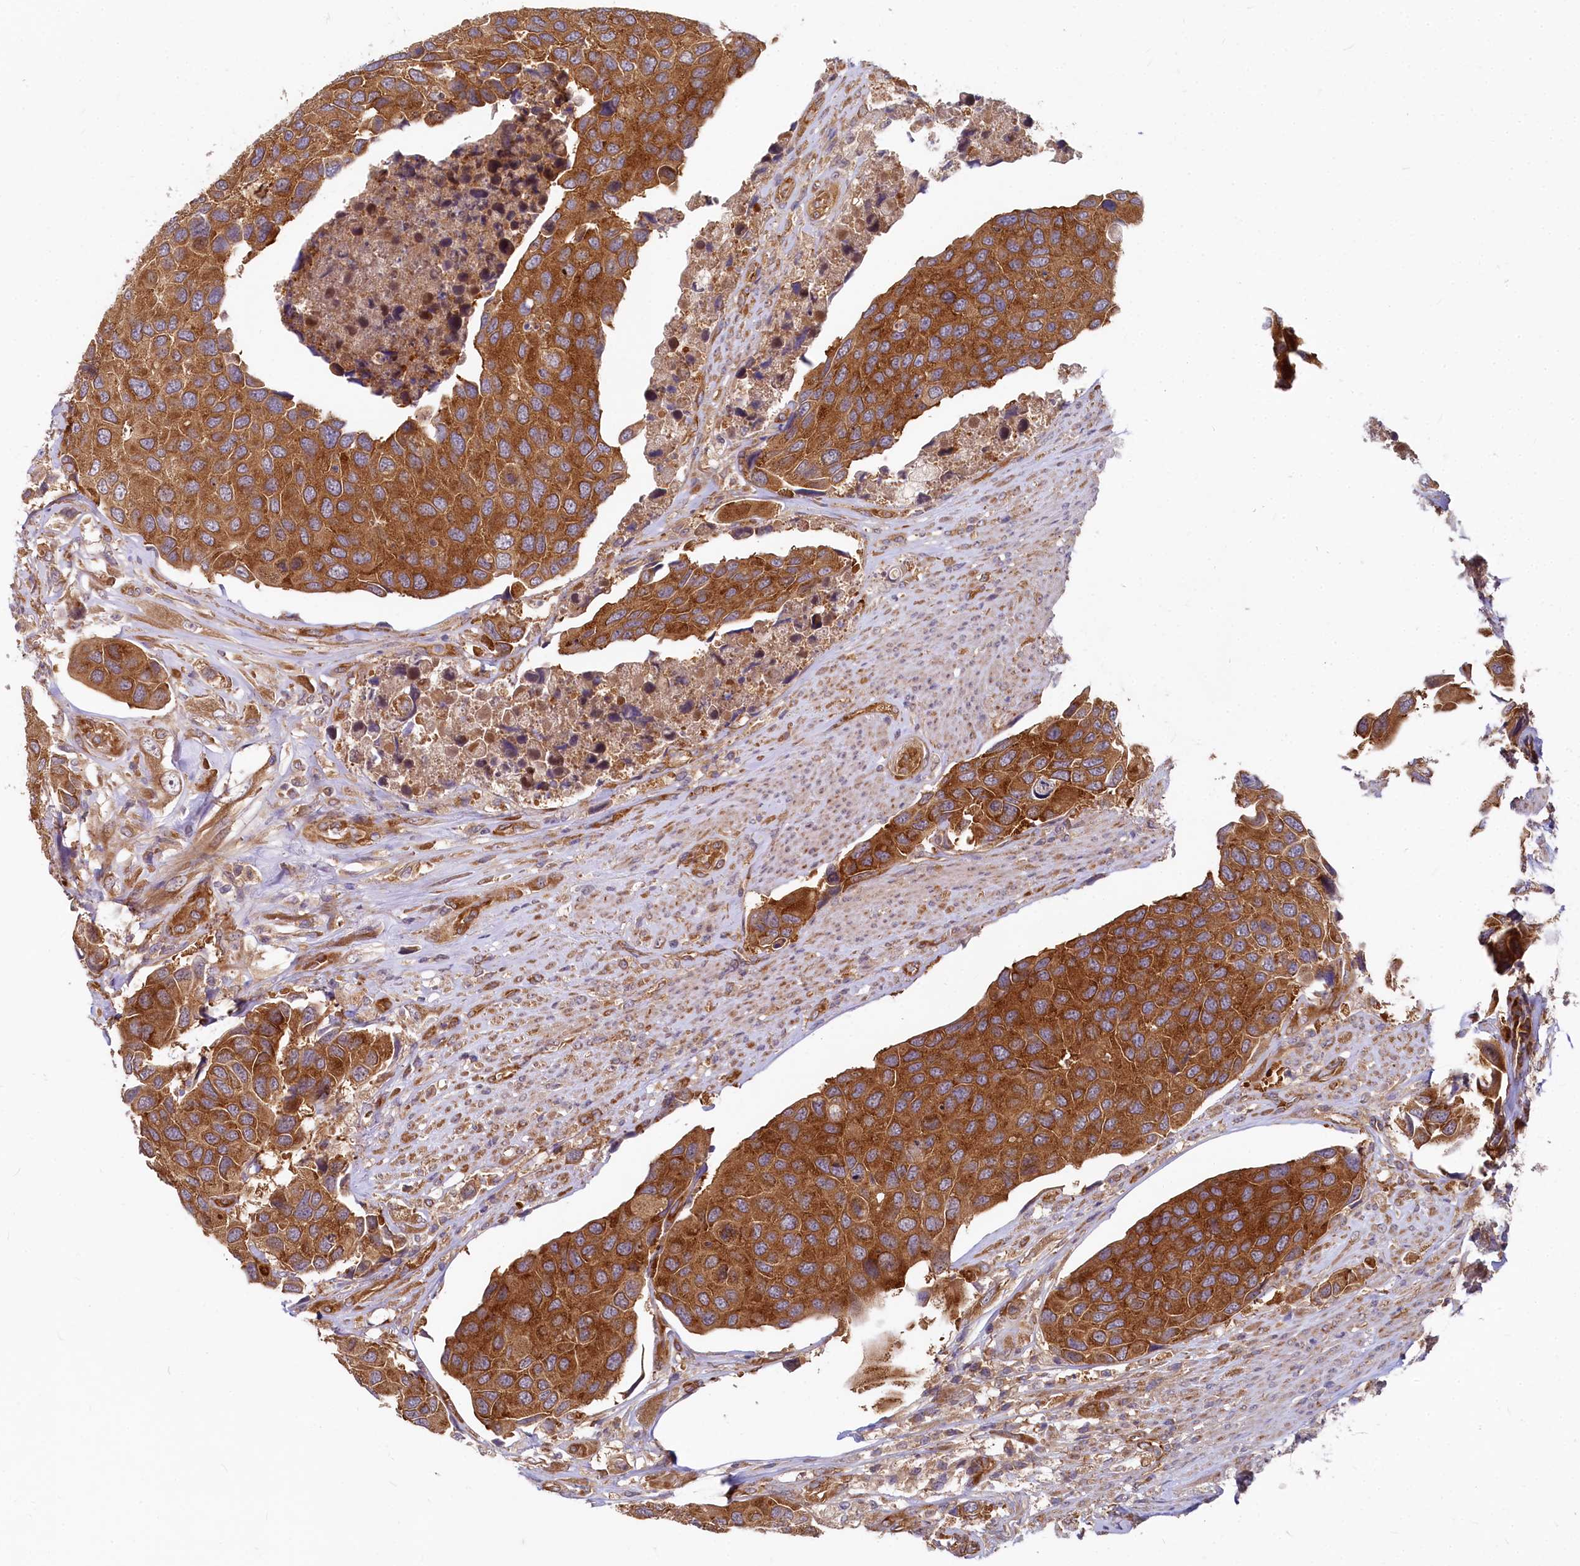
{"staining": {"intensity": "strong", "quantity": ">75%", "location": "cytoplasmic/membranous"}, "tissue": "urothelial cancer", "cell_type": "Tumor cells", "image_type": "cancer", "snomed": [{"axis": "morphology", "description": "Urothelial carcinoma, High grade"}, {"axis": "topography", "description": "Urinary bladder"}], "caption": "There is high levels of strong cytoplasmic/membranous positivity in tumor cells of urothelial carcinoma (high-grade), as demonstrated by immunohistochemical staining (brown color).", "gene": "EIF2B2", "patient": {"sex": "male", "age": 74}}